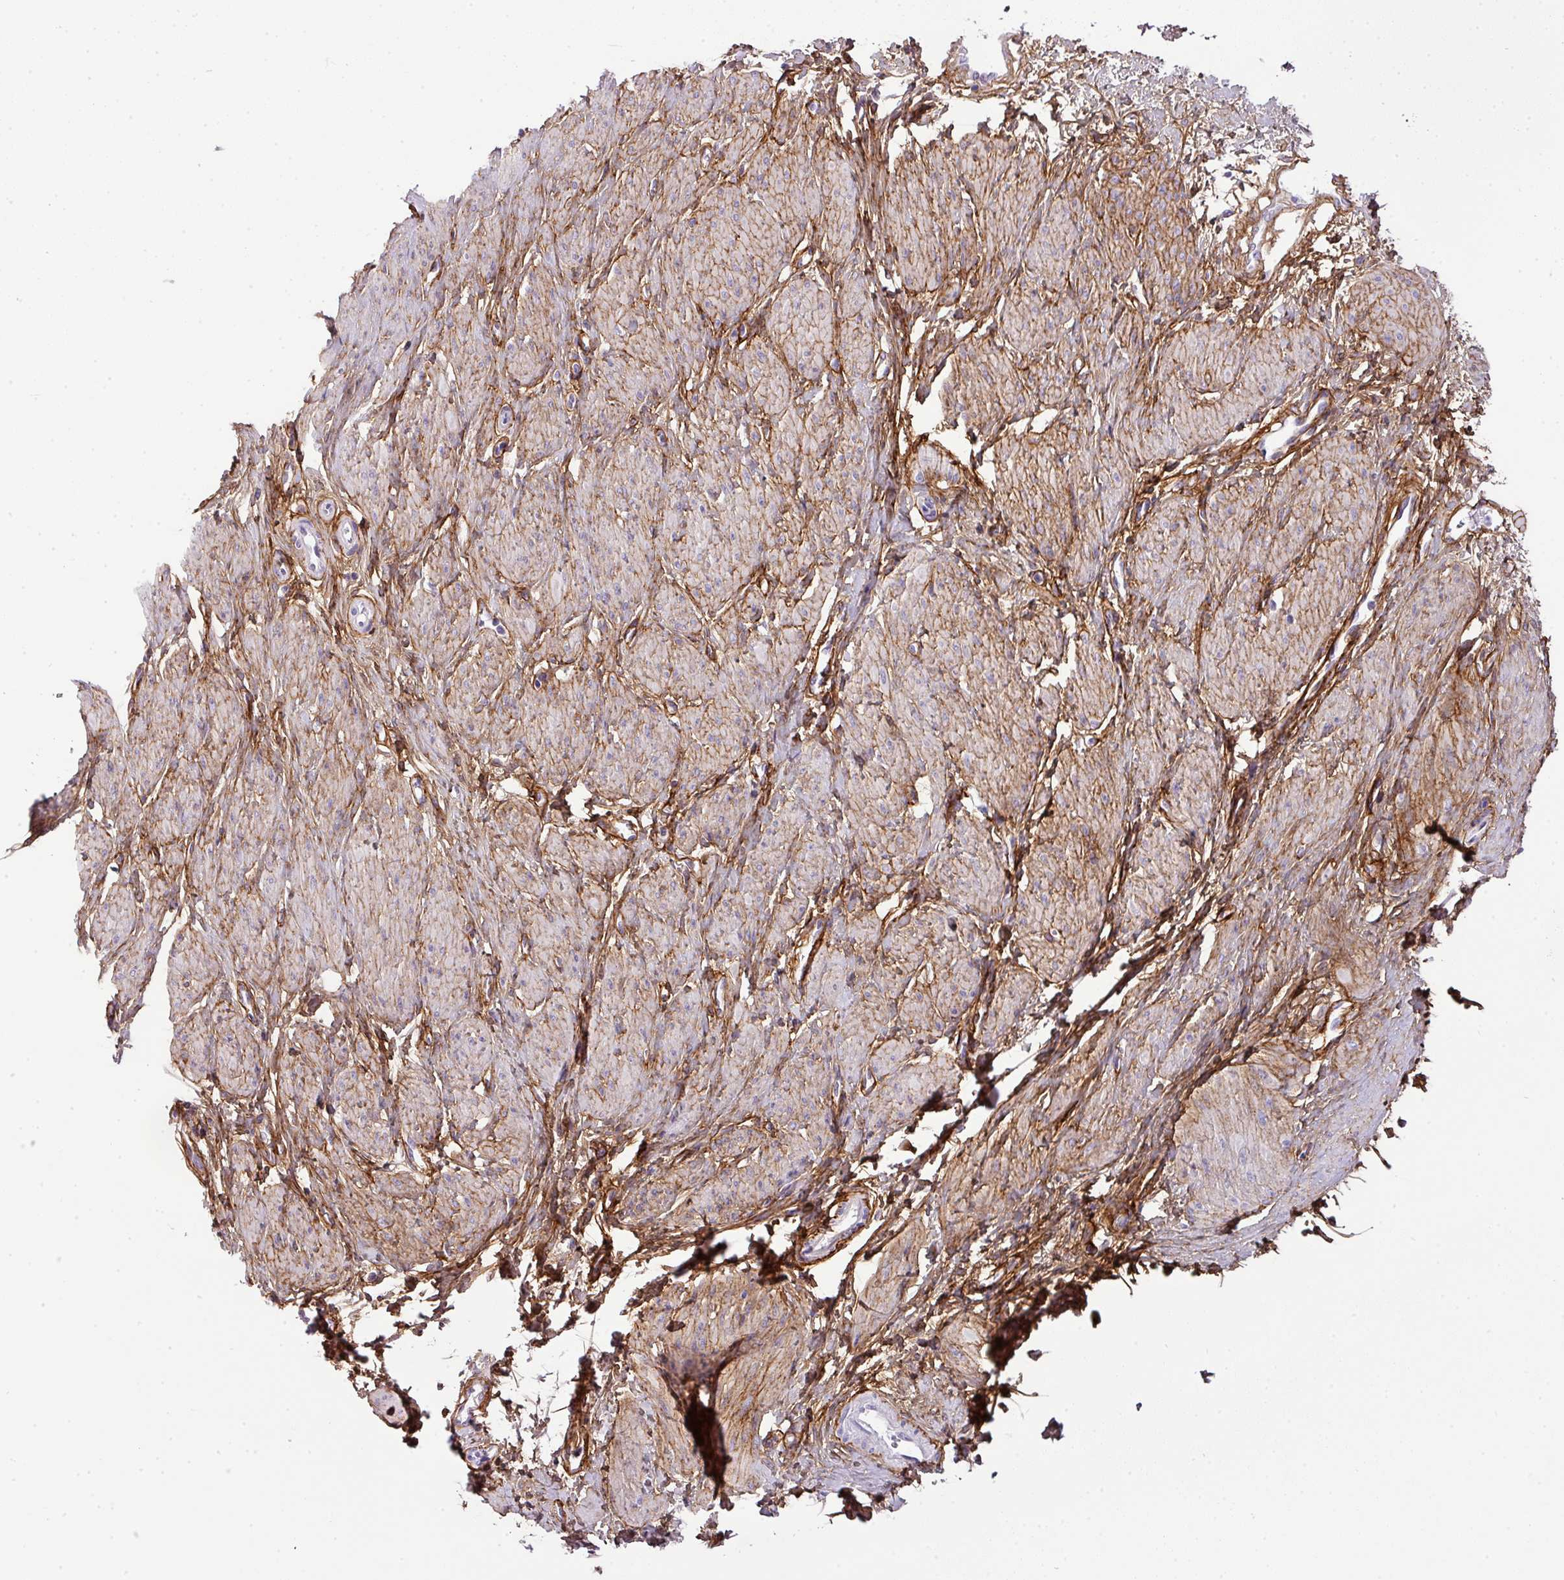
{"staining": {"intensity": "moderate", "quantity": ">75%", "location": "cytoplasmic/membranous"}, "tissue": "smooth muscle", "cell_type": "Smooth muscle cells", "image_type": "normal", "snomed": [{"axis": "morphology", "description": "Normal tissue, NOS"}, {"axis": "topography", "description": "Smooth muscle"}, {"axis": "topography", "description": "Uterus"}], "caption": "The photomicrograph reveals immunohistochemical staining of benign smooth muscle. There is moderate cytoplasmic/membranous positivity is present in about >75% of smooth muscle cells. Using DAB (3,3'-diaminobenzidine) (brown) and hematoxylin (blue) stains, captured at high magnification using brightfield microscopy.", "gene": "PARD6G", "patient": {"sex": "female", "age": 39}}